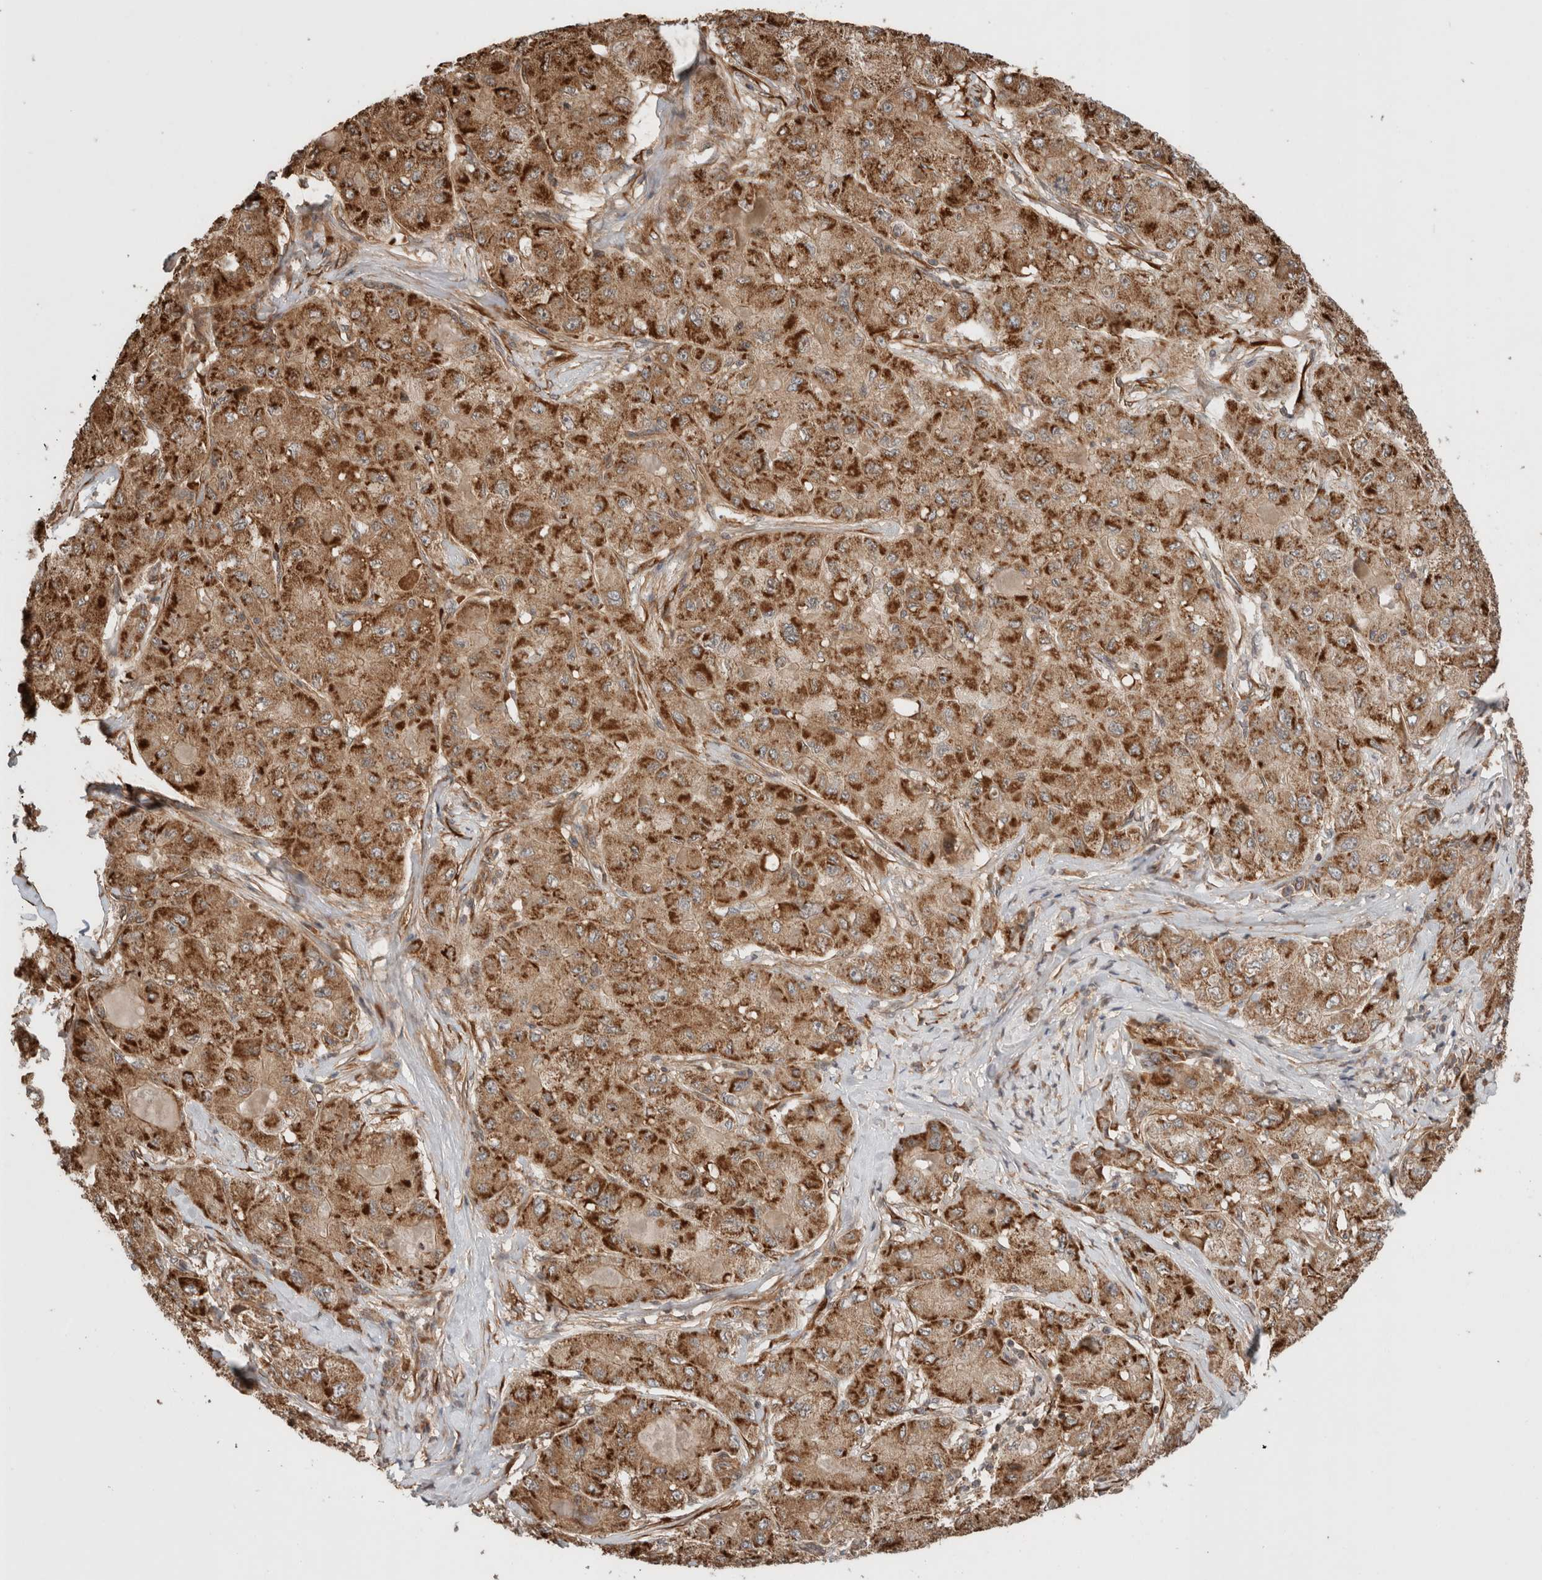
{"staining": {"intensity": "strong", "quantity": ">75%", "location": "cytoplasmic/membranous"}, "tissue": "liver cancer", "cell_type": "Tumor cells", "image_type": "cancer", "snomed": [{"axis": "morphology", "description": "Carcinoma, Hepatocellular, NOS"}, {"axis": "topography", "description": "Liver"}], "caption": "Human liver cancer stained with a protein marker displays strong staining in tumor cells.", "gene": "ZNF649", "patient": {"sex": "male", "age": 80}}